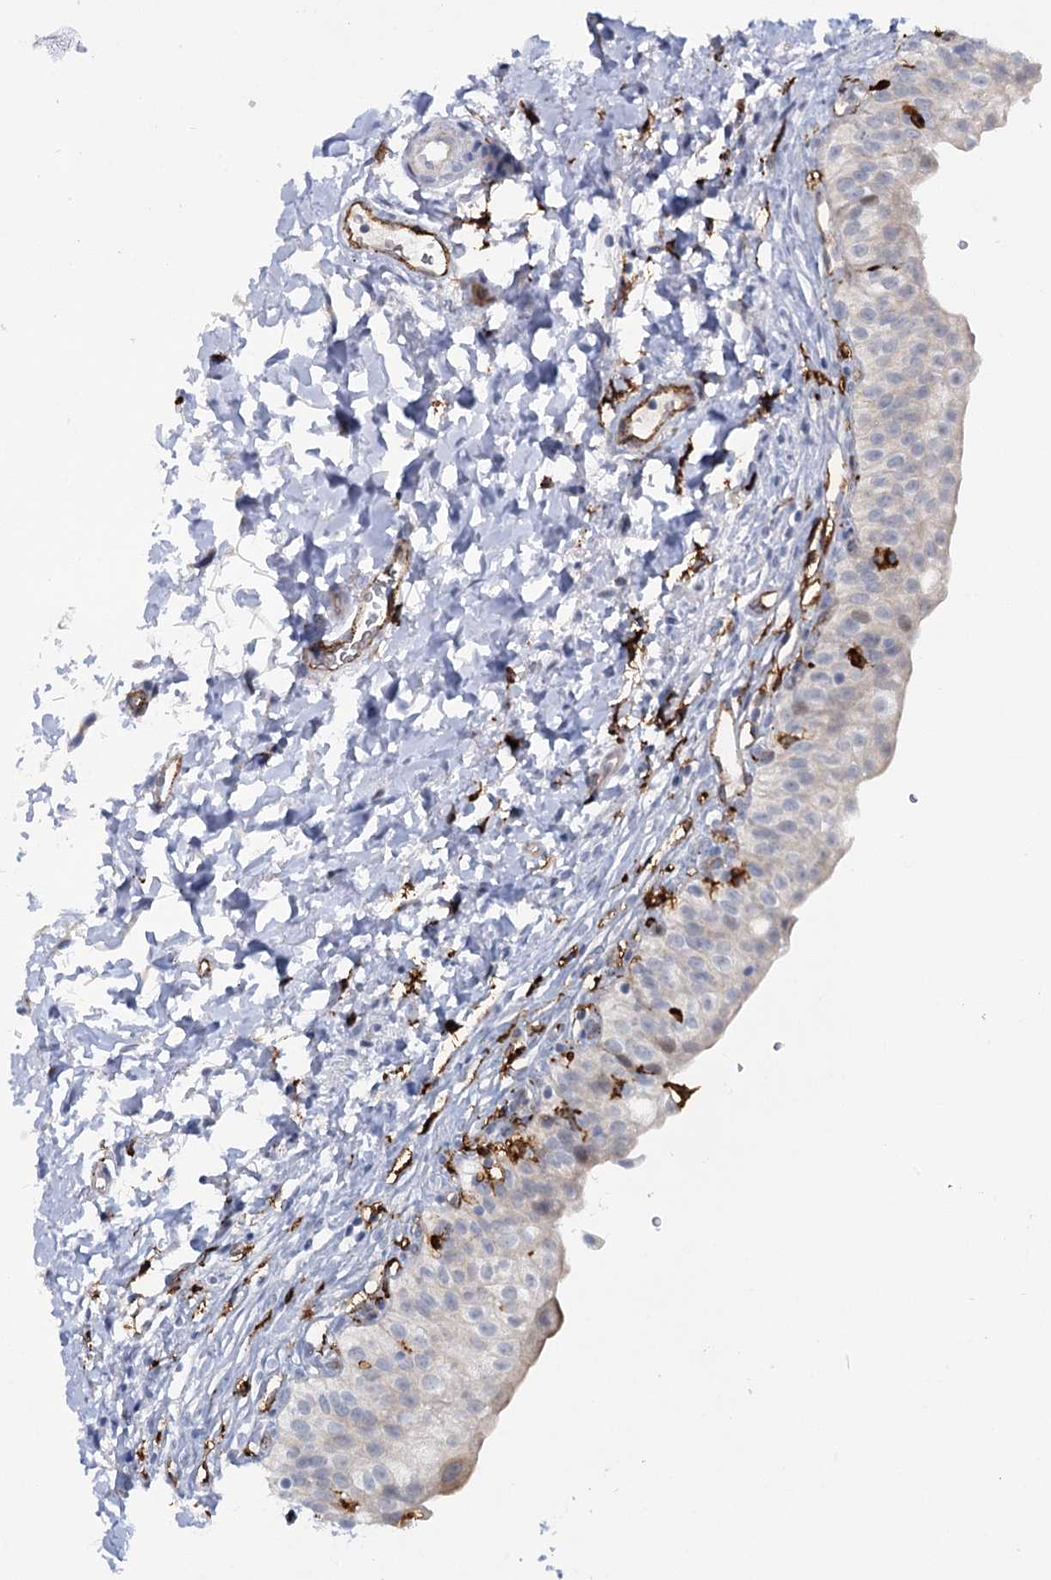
{"staining": {"intensity": "negative", "quantity": "none", "location": "none"}, "tissue": "urinary bladder", "cell_type": "Urothelial cells", "image_type": "normal", "snomed": [{"axis": "morphology", "description": "Normal tissue, NOS"}, {"axis": "topography", "description": "Urinary bladder"}], "caption": "Immunohistochemistry photomicrograph of unremarkable human urinary bladder stained for a protein (brown), which exhibits no staining in urothelial cells. (Brightfield microscopy of DAB (3,3'-diaminobenzidine) IHC at high magnification).", "gene": "PIWIL4", "patient": {"sex": "male", "age": 55}}